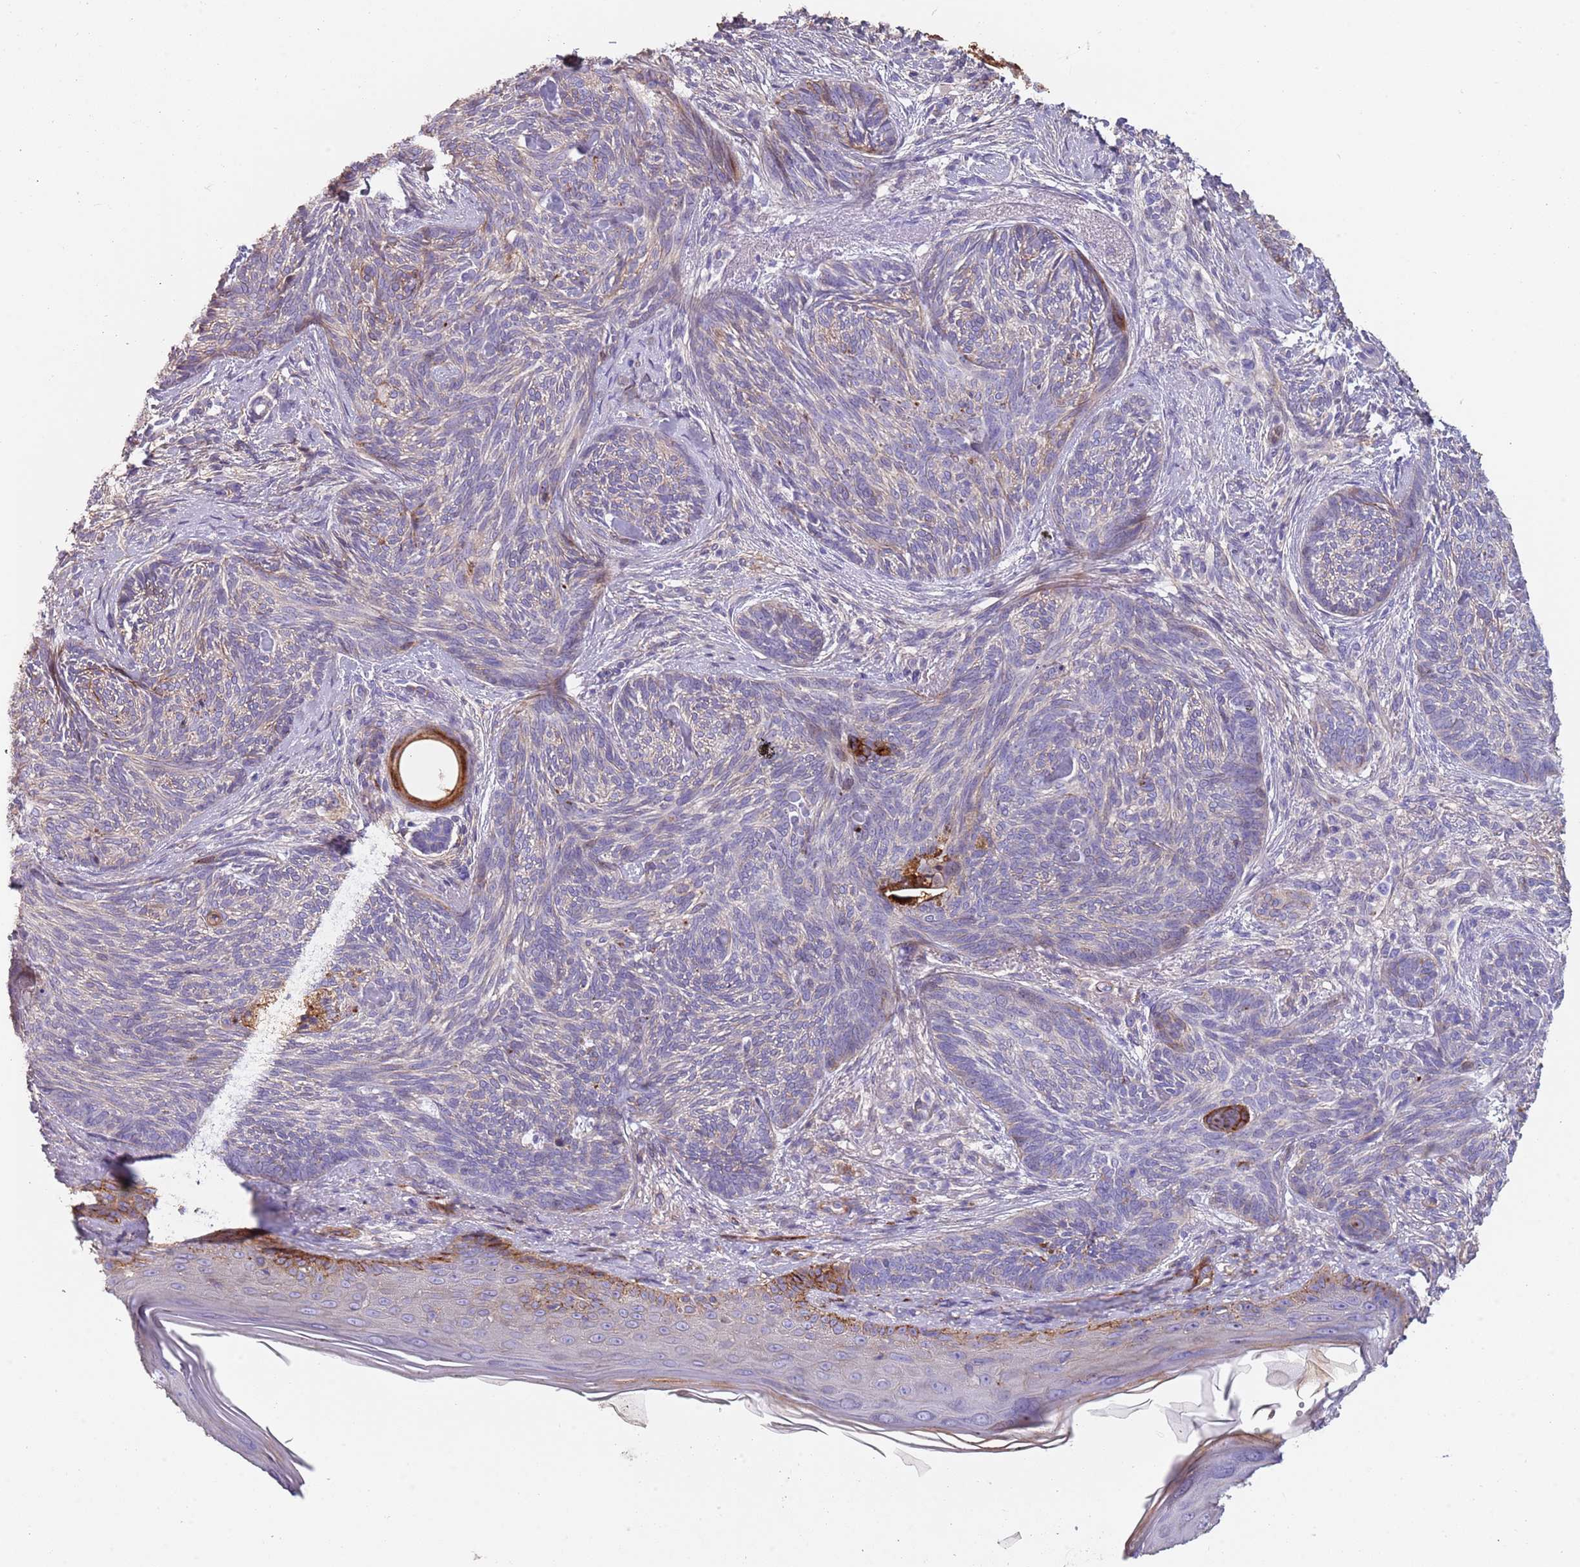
{"staining": {"intensity": "moderate", "quantity": "<25%", "location": "cytoplasmic/membranous"}, "tissue": "skin cancer", "cell_type": "Tumor cells", "image_type": "cancer", "snomed": [{"axis": "morphology", "description": "Basal cell carcinoma"}, {"axis": "topography", "description": "Skin"}], "caption": "Tumor cells demonstrate low levels of moderate cytoplasmic/membranous expression in approximately <25% of cells in human basal cell carcinoma (skin).", "gene": "NBPF3", "patient": {"sex": "male", "age": 73}}